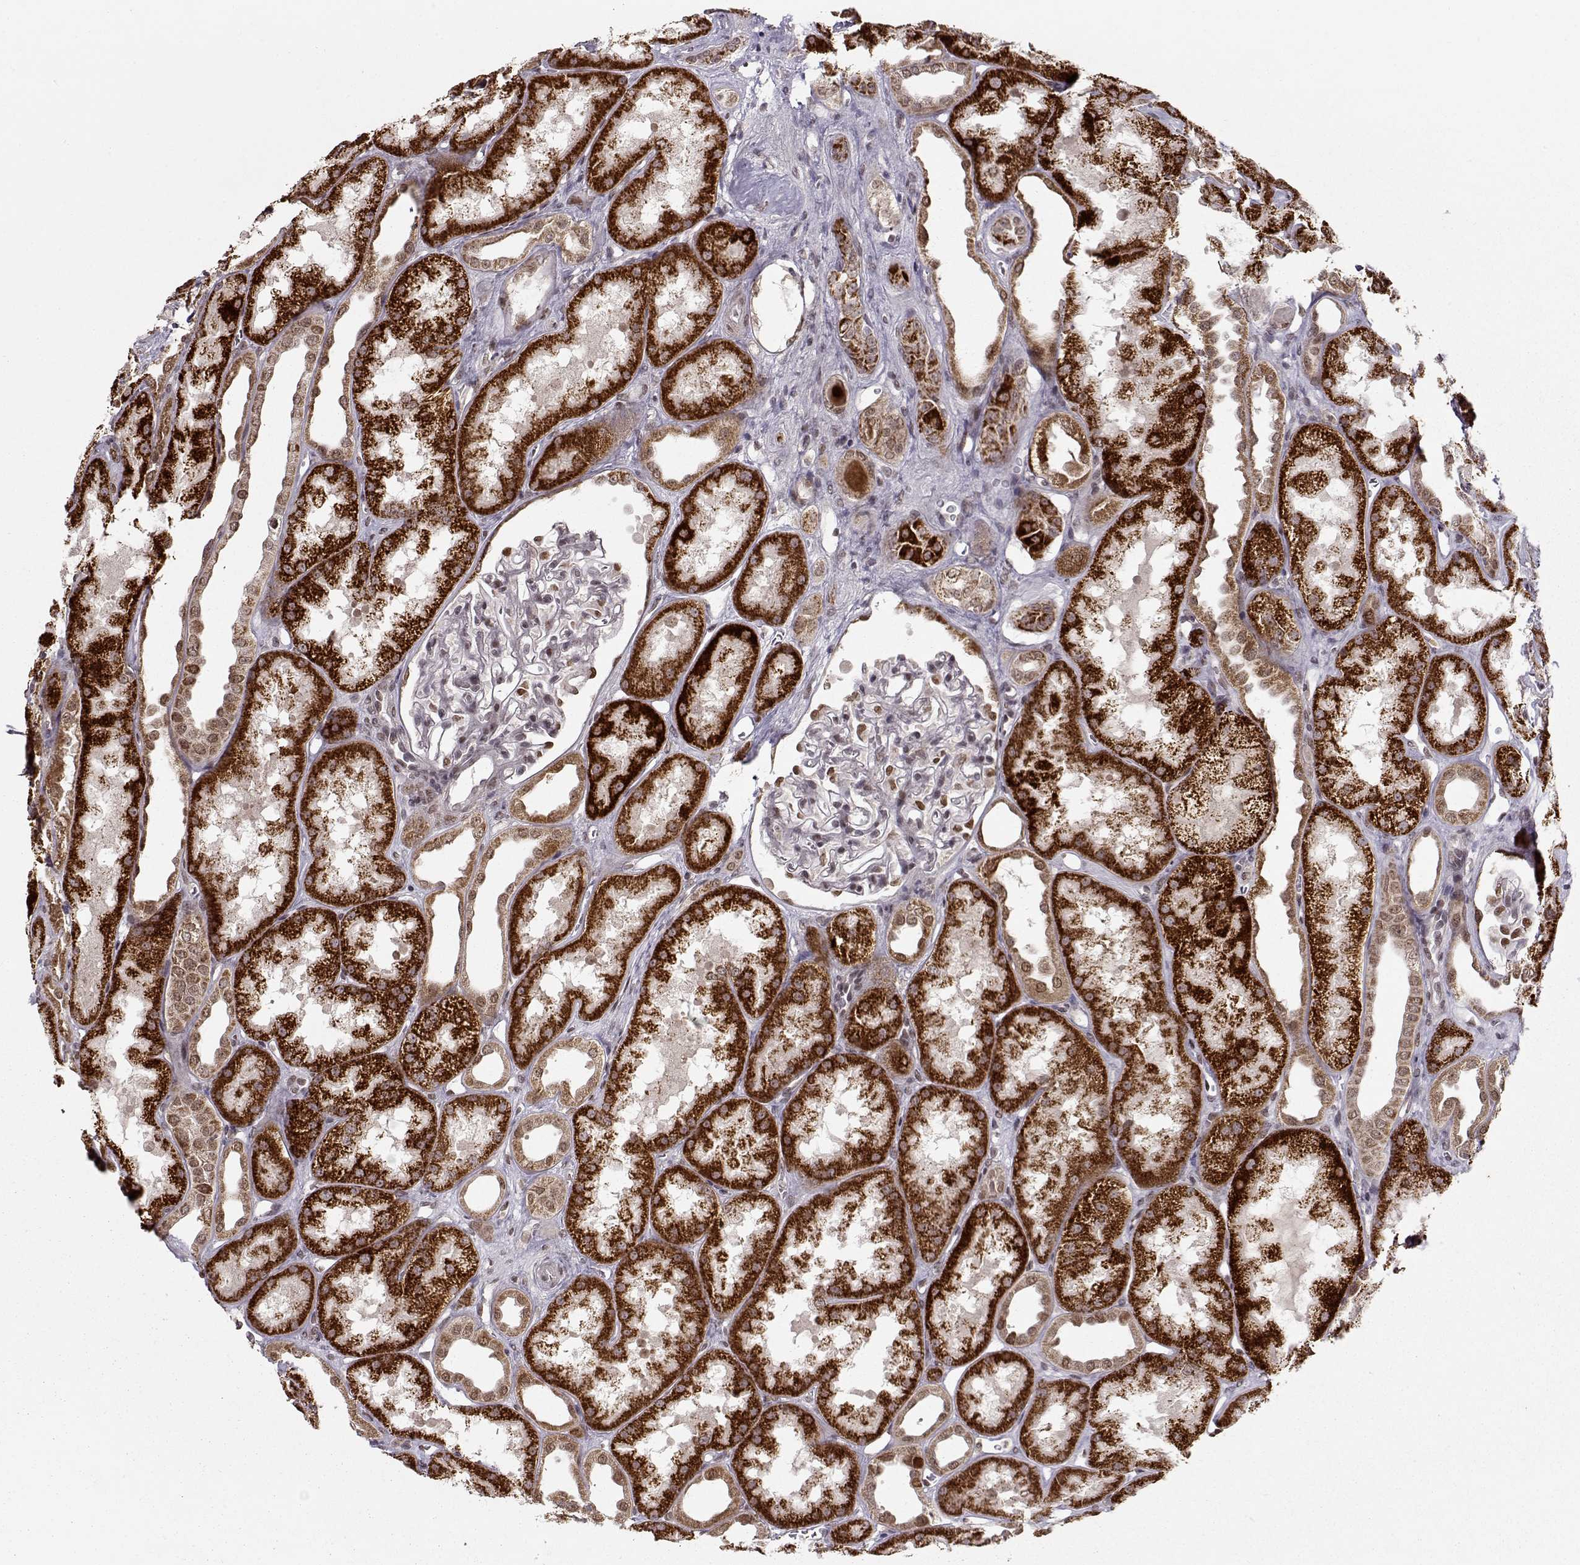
{"staining": {"intensity": "moderate", "quantity": "<25%", "location": "nuclear"}, "tissue": "kidney", "cell_type": "Cells in glomeruli", "image_type": "normal", "snomed": [{"axis": "morphology", "description": "Normal tissue, NOS"}, {"axis": "topography", "description": "Kidney"}], "caption": "High-magnification brightfield microscopy of unremarkable kidney stained with DAB (brown) and counterstained with hematoxylin (blue). cells in glomeruli exhibit moderate nuclear positivity is present in about<25% of cells. The staining is performed using DAB (3,3'-diaminobenzidine) brown chromogen to label protein expression. The nuclei are counter-stained blue using hematoxylin.", "gene": "RAI1", "patient": {"sex": "male", "age": 61}}